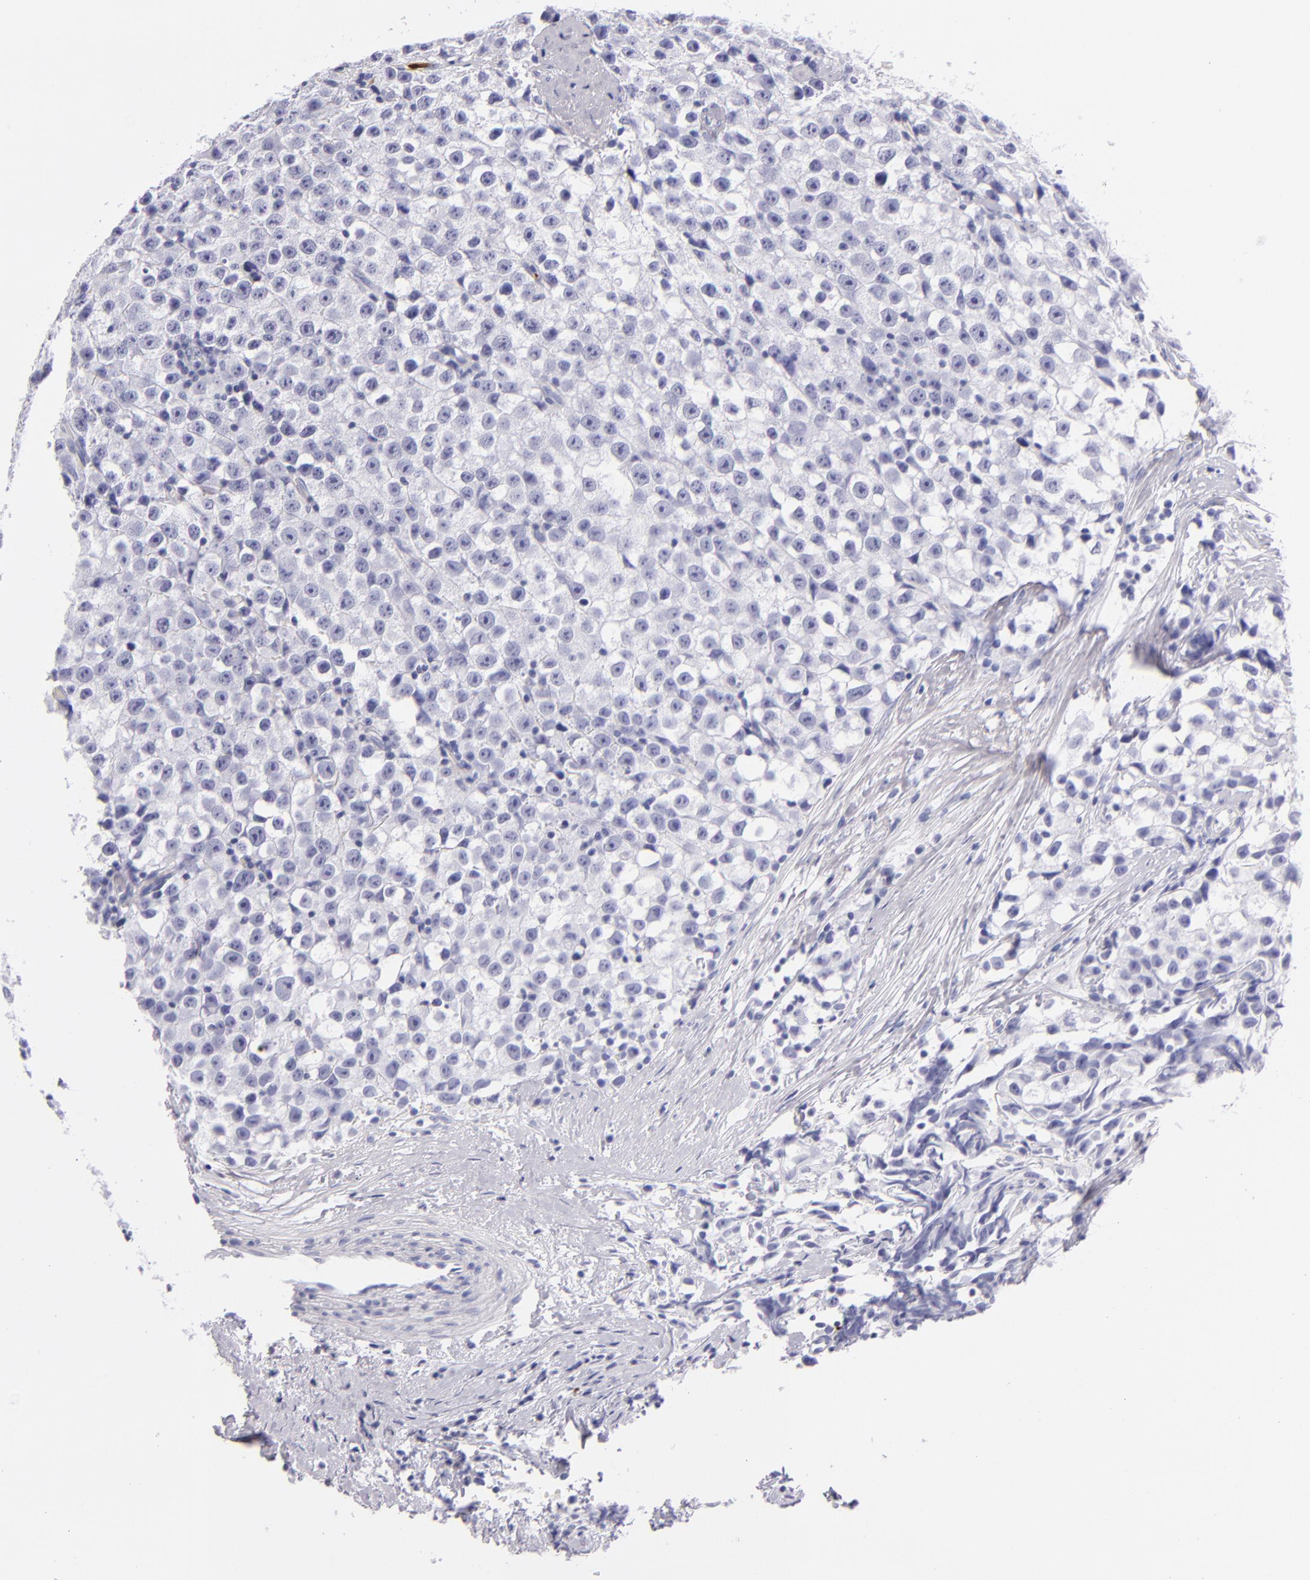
{"staining": {"intensity": "negative", "quantity": "none", "location": "none"}, "tissue": "testis cancer", "cell_type": "Tumor cells", "image_type": "cancer", "snomed": [{"axis": "morphology", "description": "Seminoma, NOS"}, {"axis": "topography", "description": "Testis"}], "caption": "Micrograph shows no significant protein staining in tumor cells of seminoma (testis). The staining is performed using DAB (3,3'-diaminobenzidine) brown chromogen with nuclei counter-stained in using hematoxylin.", "gene": "GP1BA", "patient": {"sex": "male", "age": 35}}